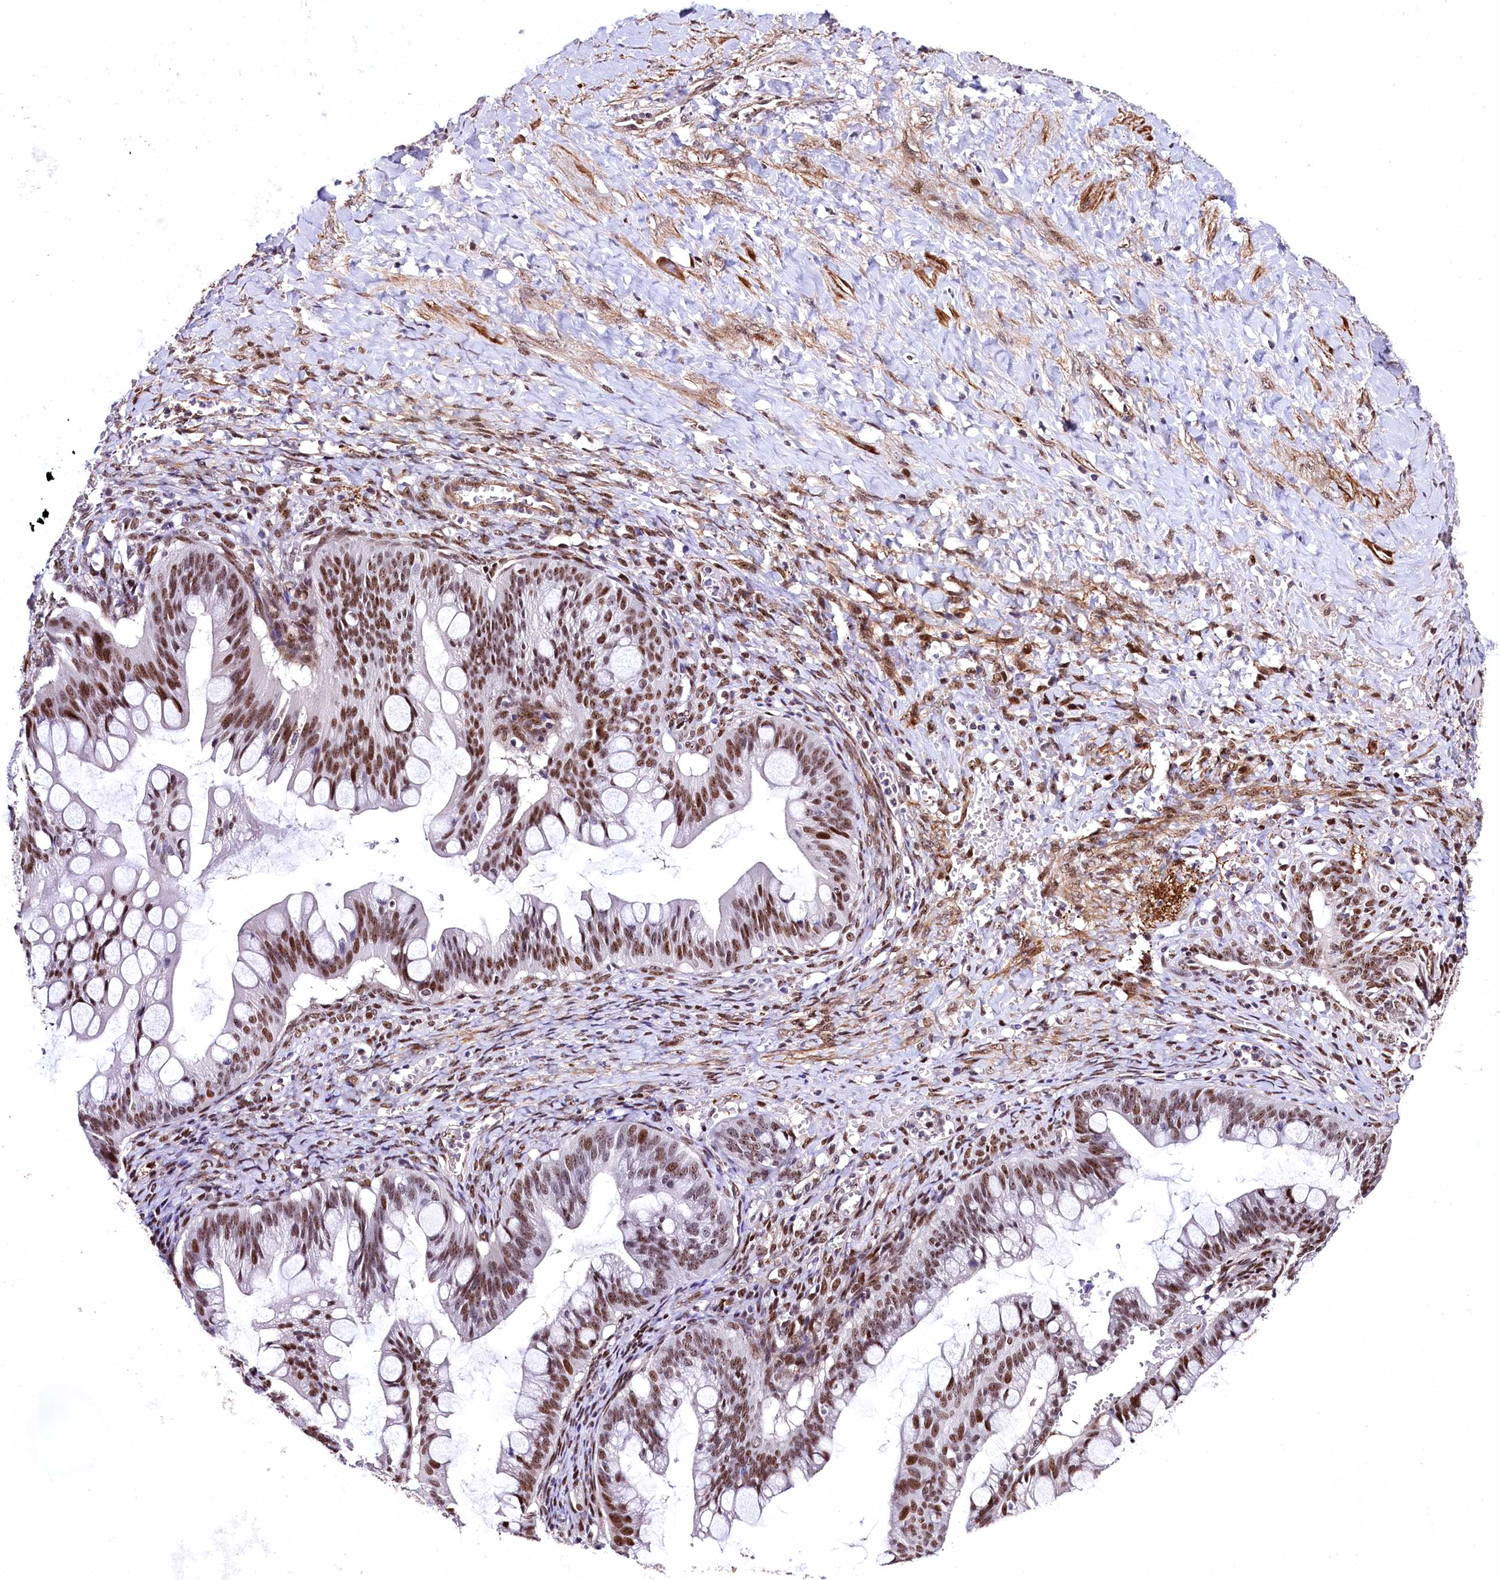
{"staining": {"intensity": "moderate", "quantity": ">75%", "location": "nuclear"}, "tissue": "ovarian cancer", "cell_type": "Tumor cells", "image_type": "cancer", "snomed": [{"axis": "morphology", "description": "Cystadenocarcinoma, mucinous, NOS"}, {"axis": "topography", "description": "Ovary"}], "caption": "Human ovarian mucinous cystadenocarcinoma stained with a brown dye exhibits moderate nuclear positive positivity in approximately >75% of tumor cells.", "gene": "SAMD10", "patient": {"sex": "female", "age": 73}}